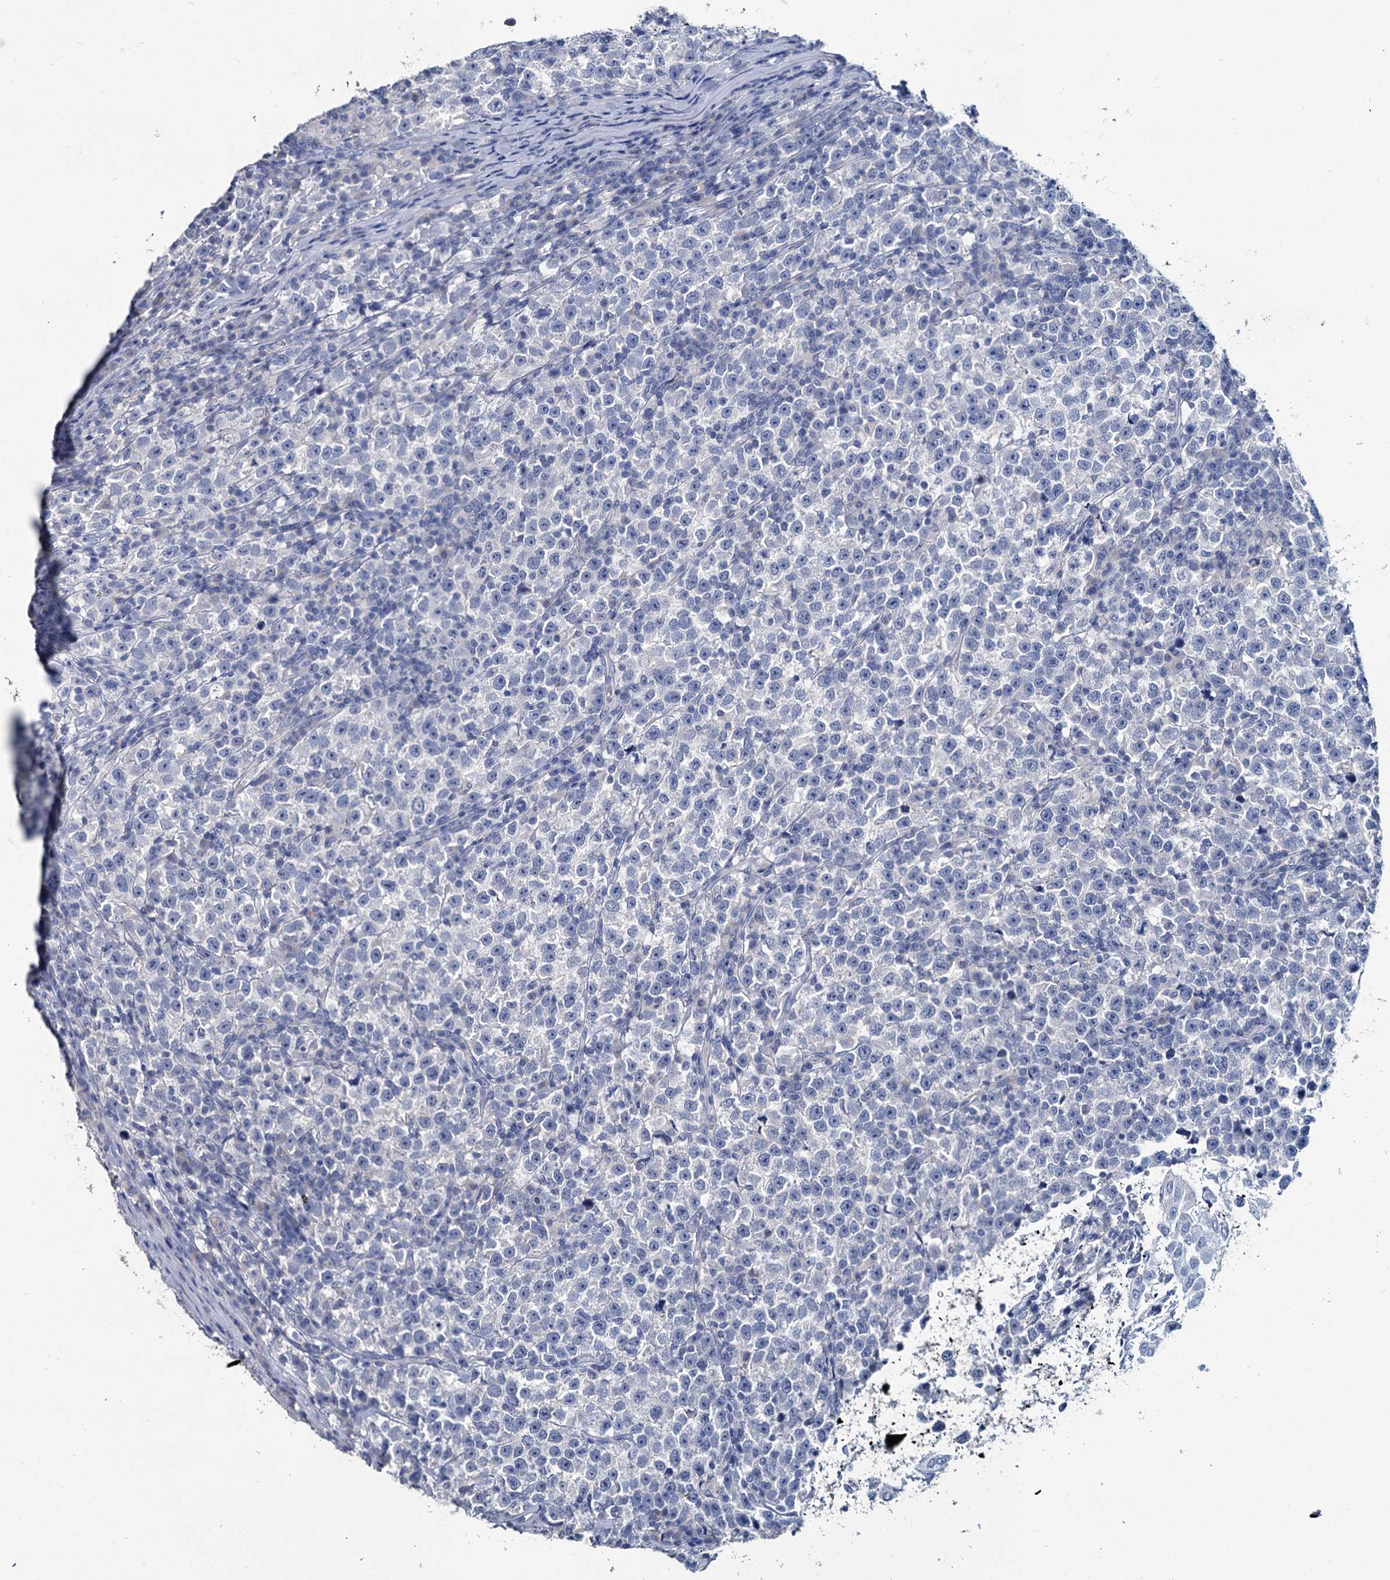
{"staining": {"intensity": "negative", "quantity": "none", "location": "none"}, "tissue": "testis cancer", "cell_type": "Tumor cells", "image_type": "cancer", "snomed": [{"axis": "morphology", "description": "Normal tissue, NOS"}, {"axis": "morphology", "description": "Seminoma, NOS"}, {"axis": "topography", "description": "Testis"}], "caption": "Tumor cells are negative for protein expression in human testis cancer.", "gene": "SNCB", "patient": {"sex": "male", "age": 43}}